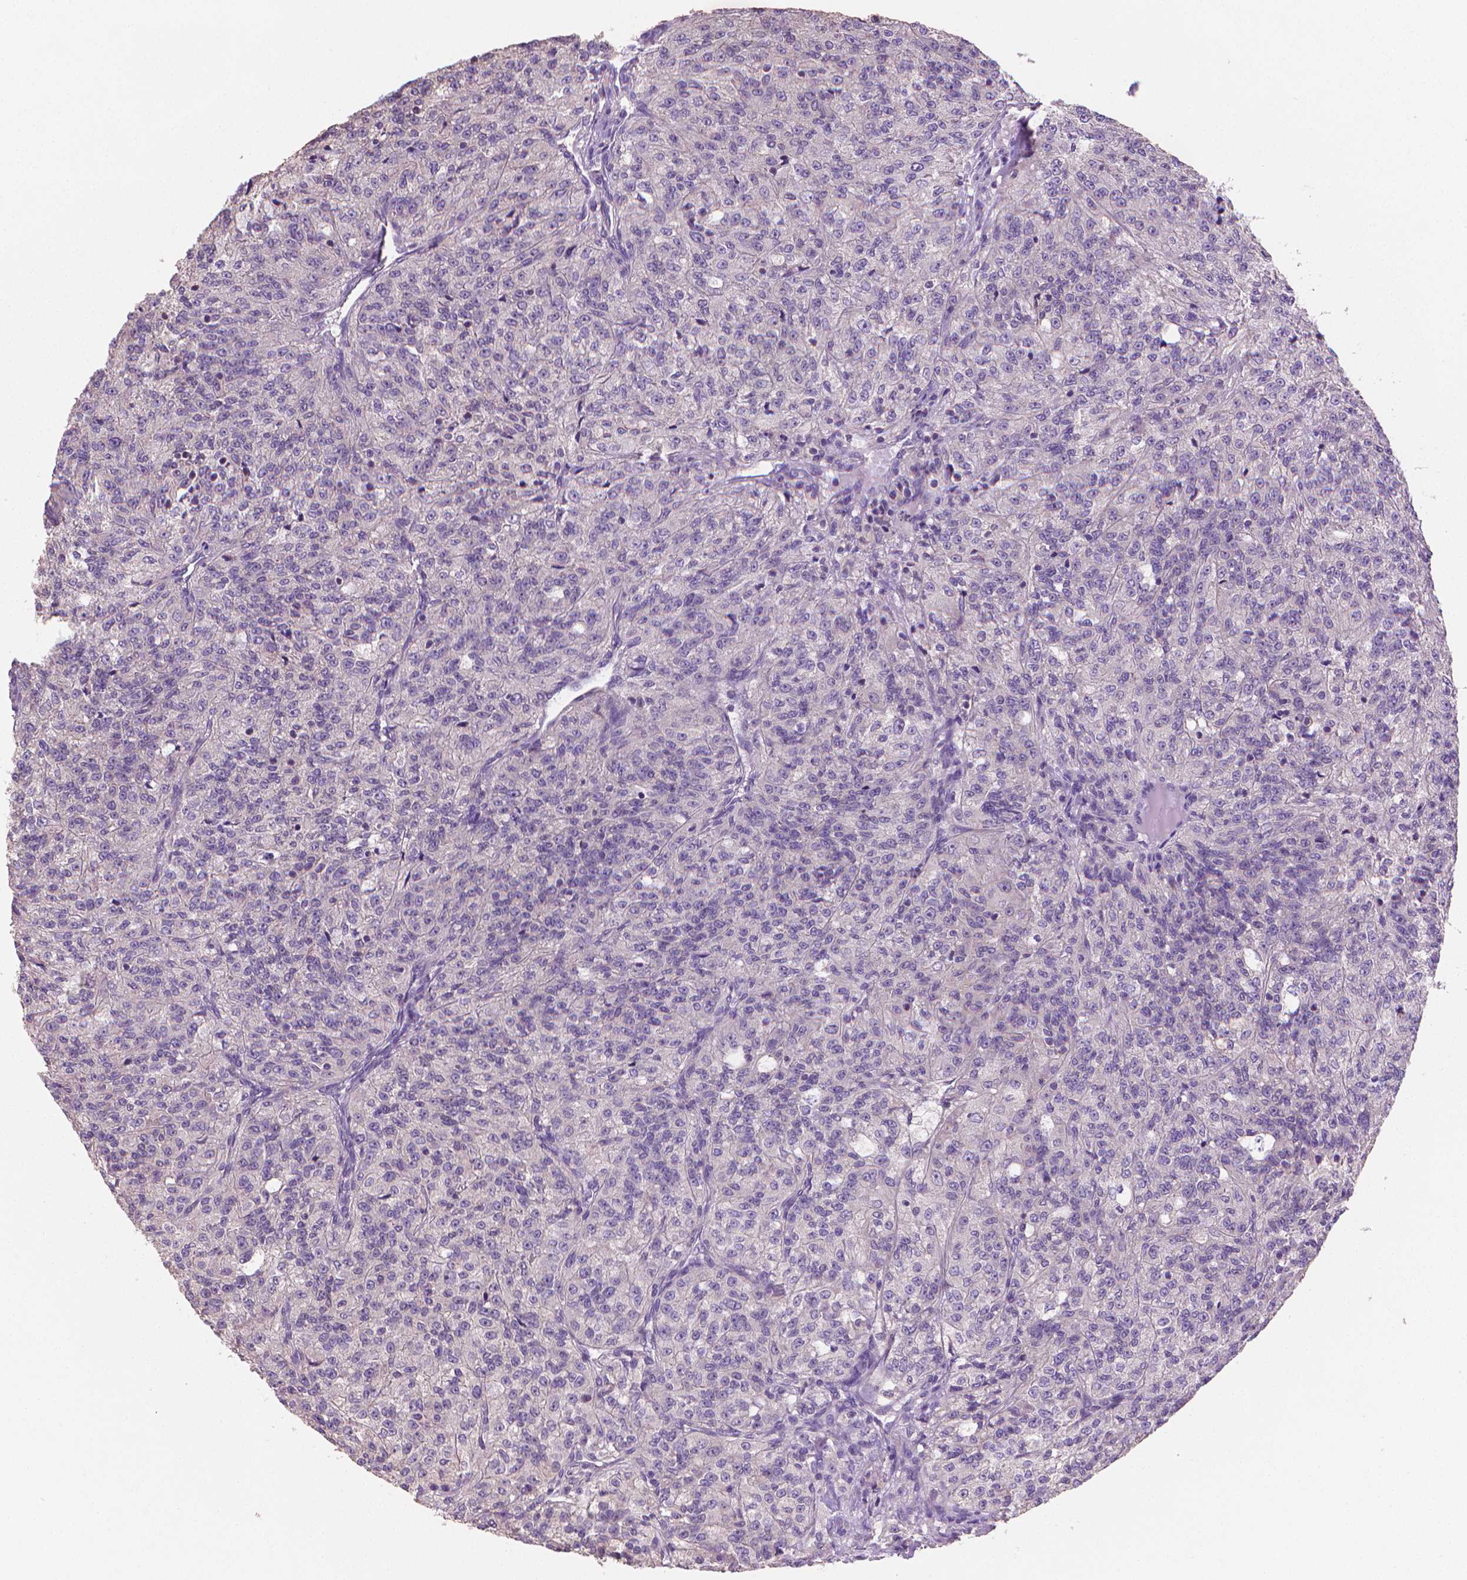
{"staining": {"intensity": "negative", "quantity": "none", "location": "none"}, "tissue": "renal cancer", "cell_type": "Tumor cells", "image_type": "cancer", "snomed": [{"axis": "morphology", "description": "Adenocarcinoma, NOS"}, {"axis": "topography", "description": "Kidney"}], "caption": "A histopathology image of human renal cancer (adenocarcinoma) is negative for staining in tumor cells.", "gene": "CATIP", "patient": {"sex": "female", "age": 63}}